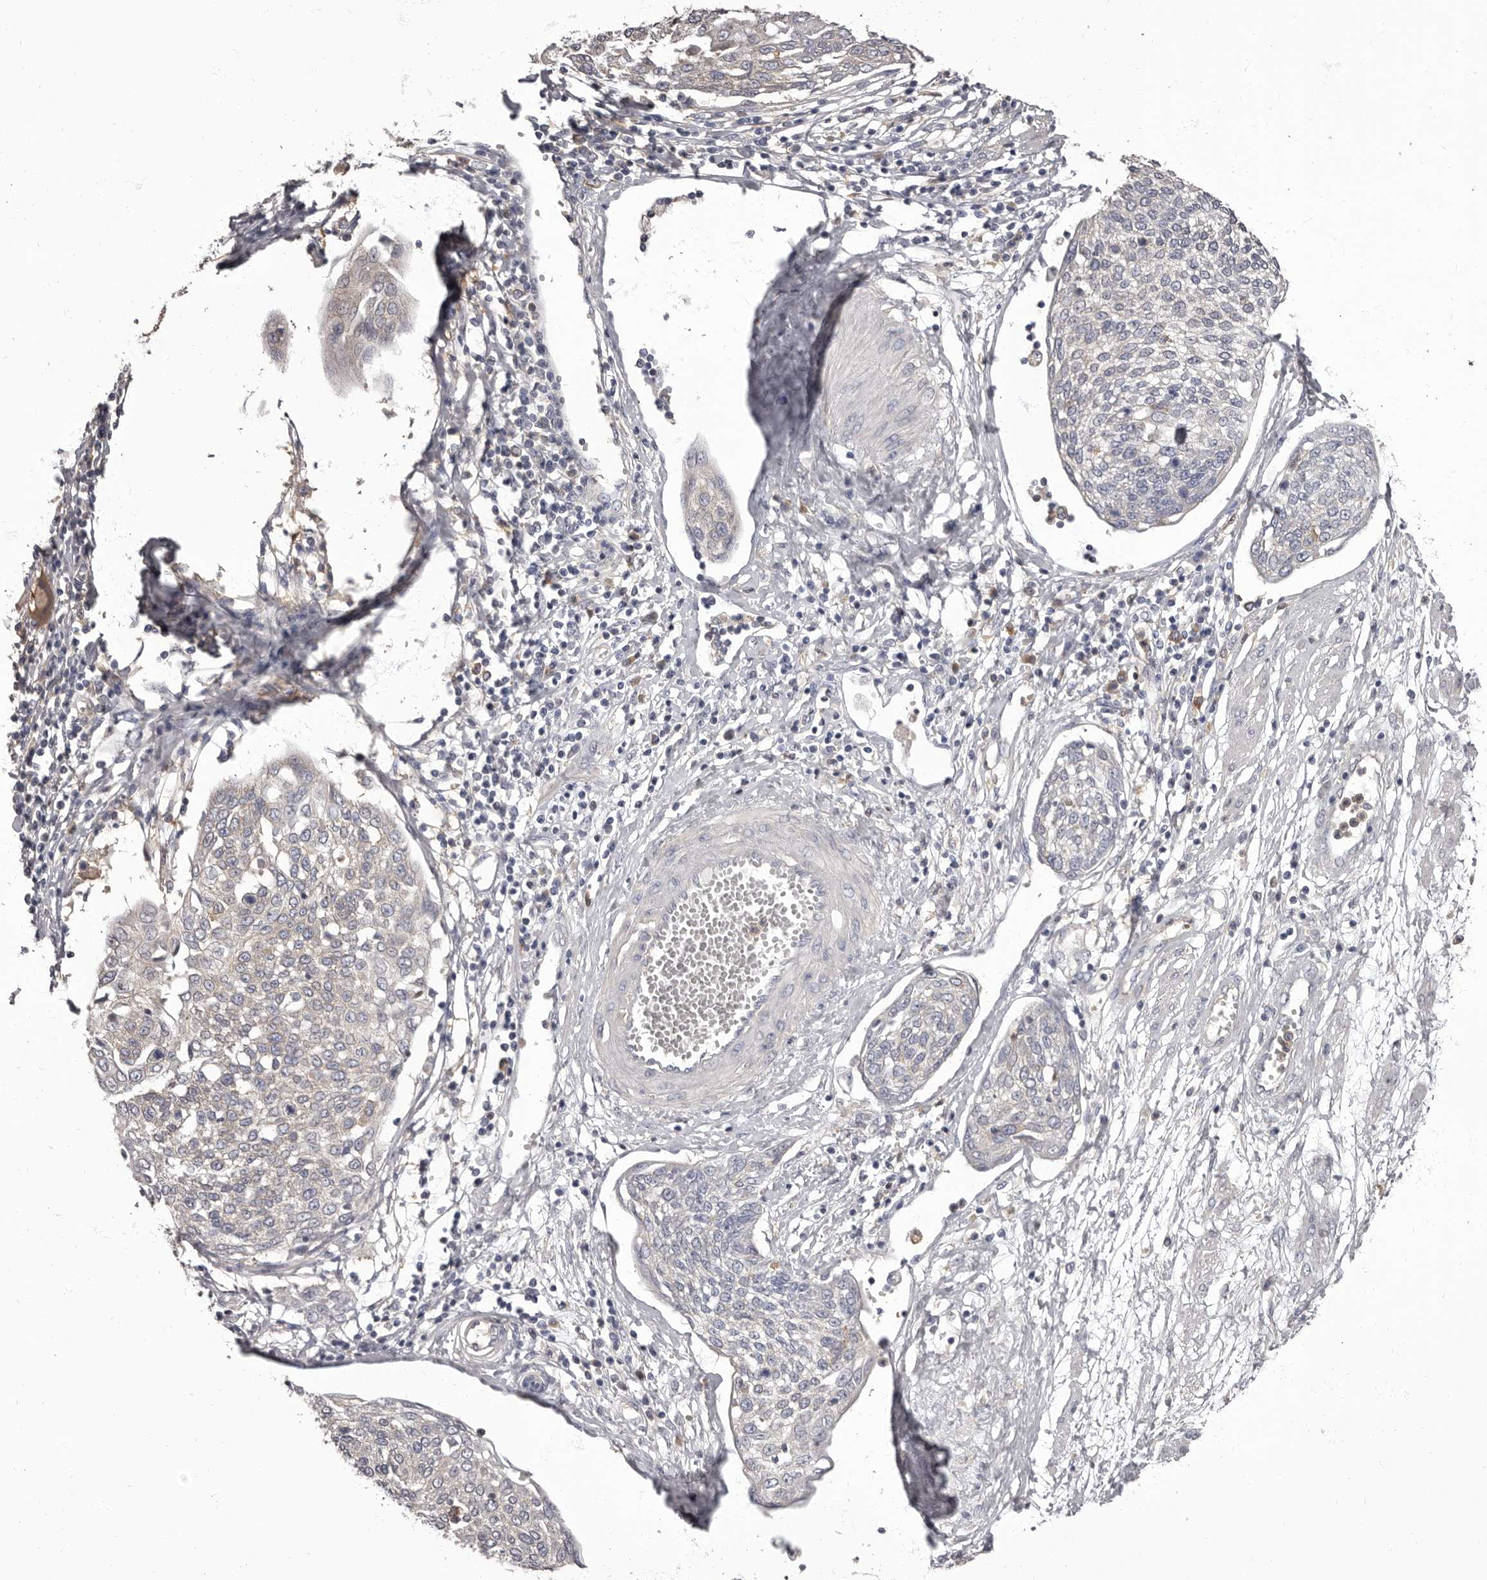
{"staining": {"intensity": "negative", "quantity": "none", "location": "none"}, "tissue": "cervical cancer", "cell_type": "Tumor cells", "image_type": "cancer", "snomed": [{"axis": "morphology", "description": "Squamous cell carcinoma, NOS"}, {"axis": "topography", "description": "Cervix"}], "caption": "Immunohistochemistry micrograph of neoplastic tissue: cervical cancer (squamous cell carcinoma) stained with DAB exhibits no significant protein positivity in tumor cells.", "gene": "APEH", "patient": {"sex": "female", "age": 34}}